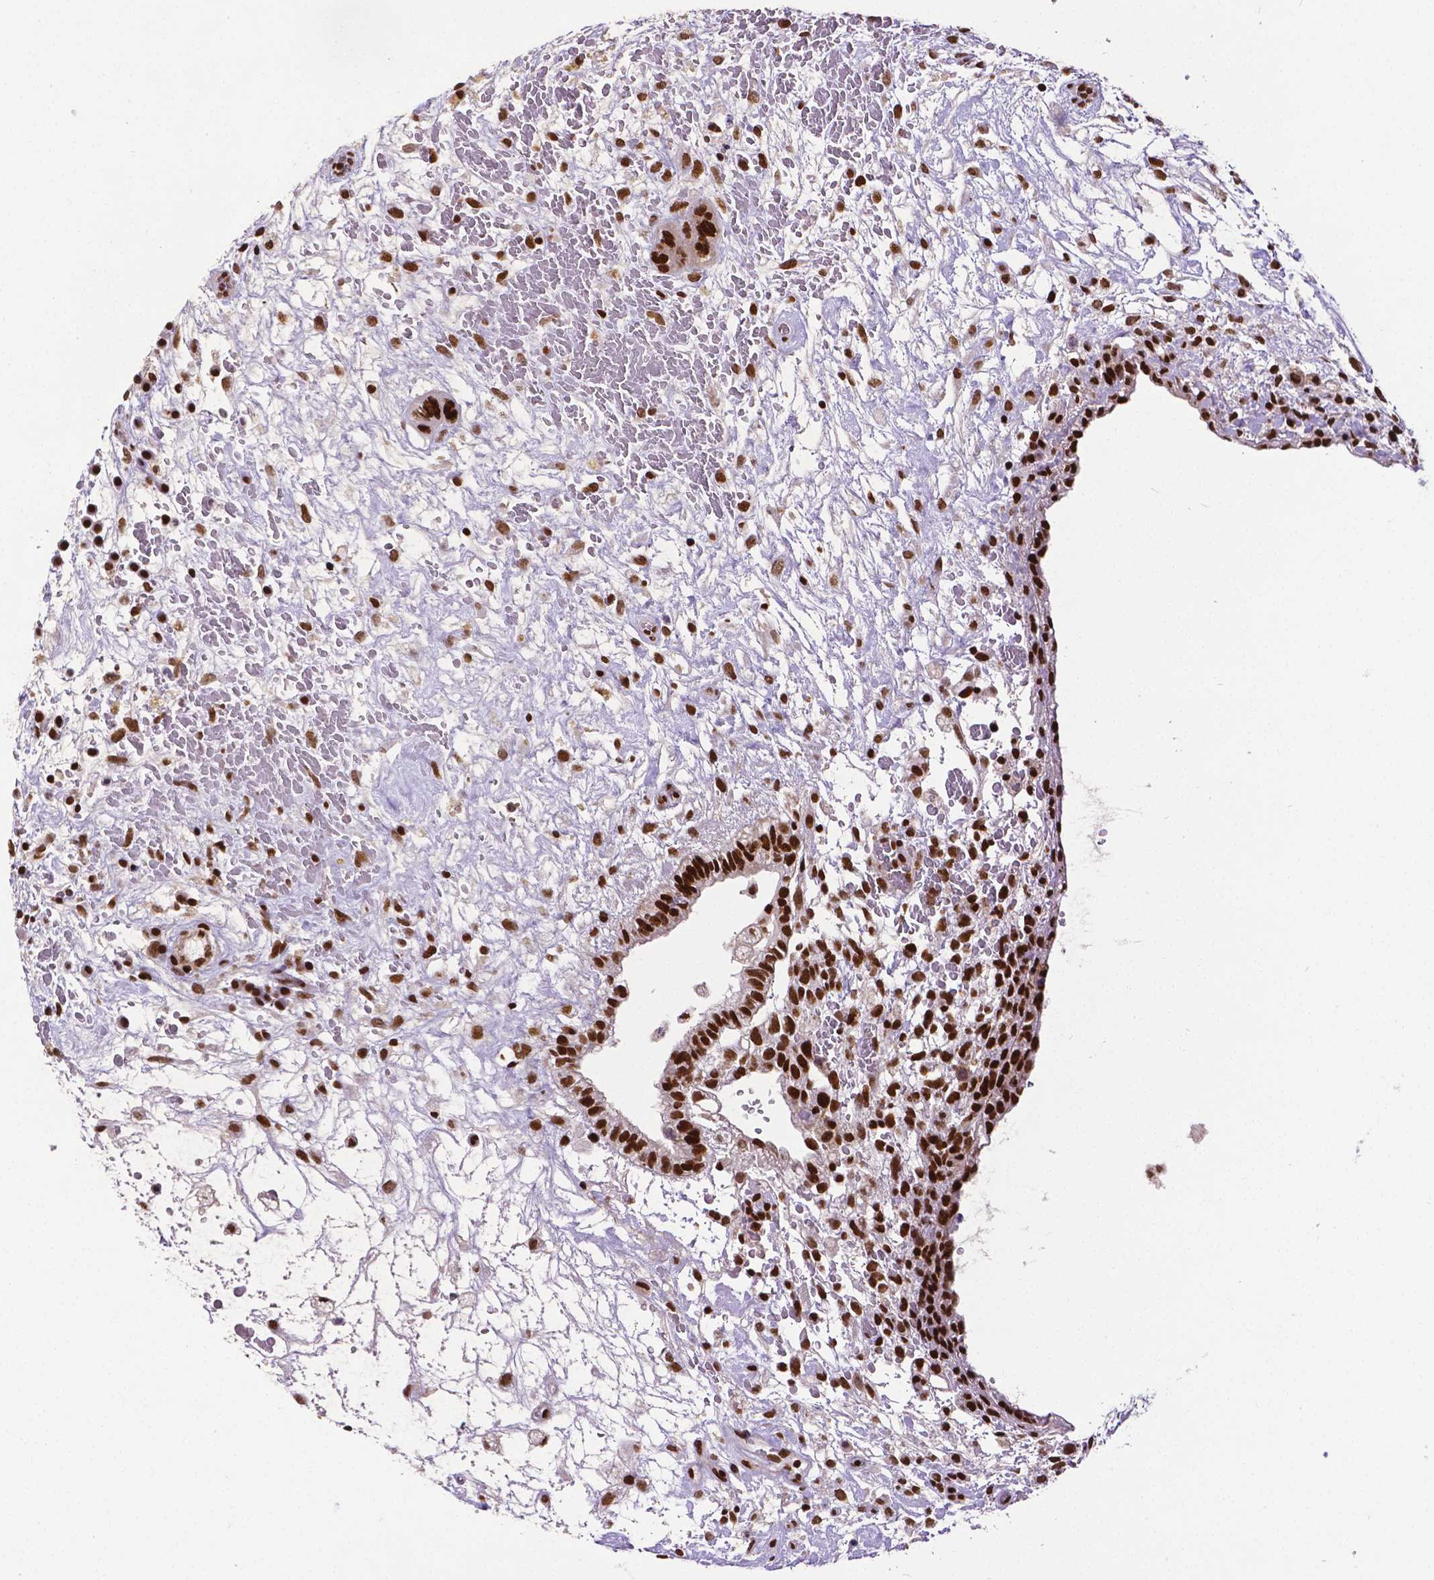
{"staining": {"intensity": "strong", "quantity": ">75%", "location": "nuclear"}, "tissue": "testis cancer", "cell_type": "Tumor cells", "image_type": "cancer", "snomed": [{"axis": "morphology", "description": "Normal tissue, NOS"}, {"axis": "morphology", "description": "Carcinoma, Embryonal, NOS"}, {"axis": "topography", "description": "Testis"}], "caption": "Immunohistochemistry (IHC) image of human embryonal carcinoma (testis) stained for a protein (brown), which exhibits high levels of strong nuclear staining in approximately >75% of tumor cells.", "gene": "CTCF", "patient": {"sex": "male", "age": 32}}